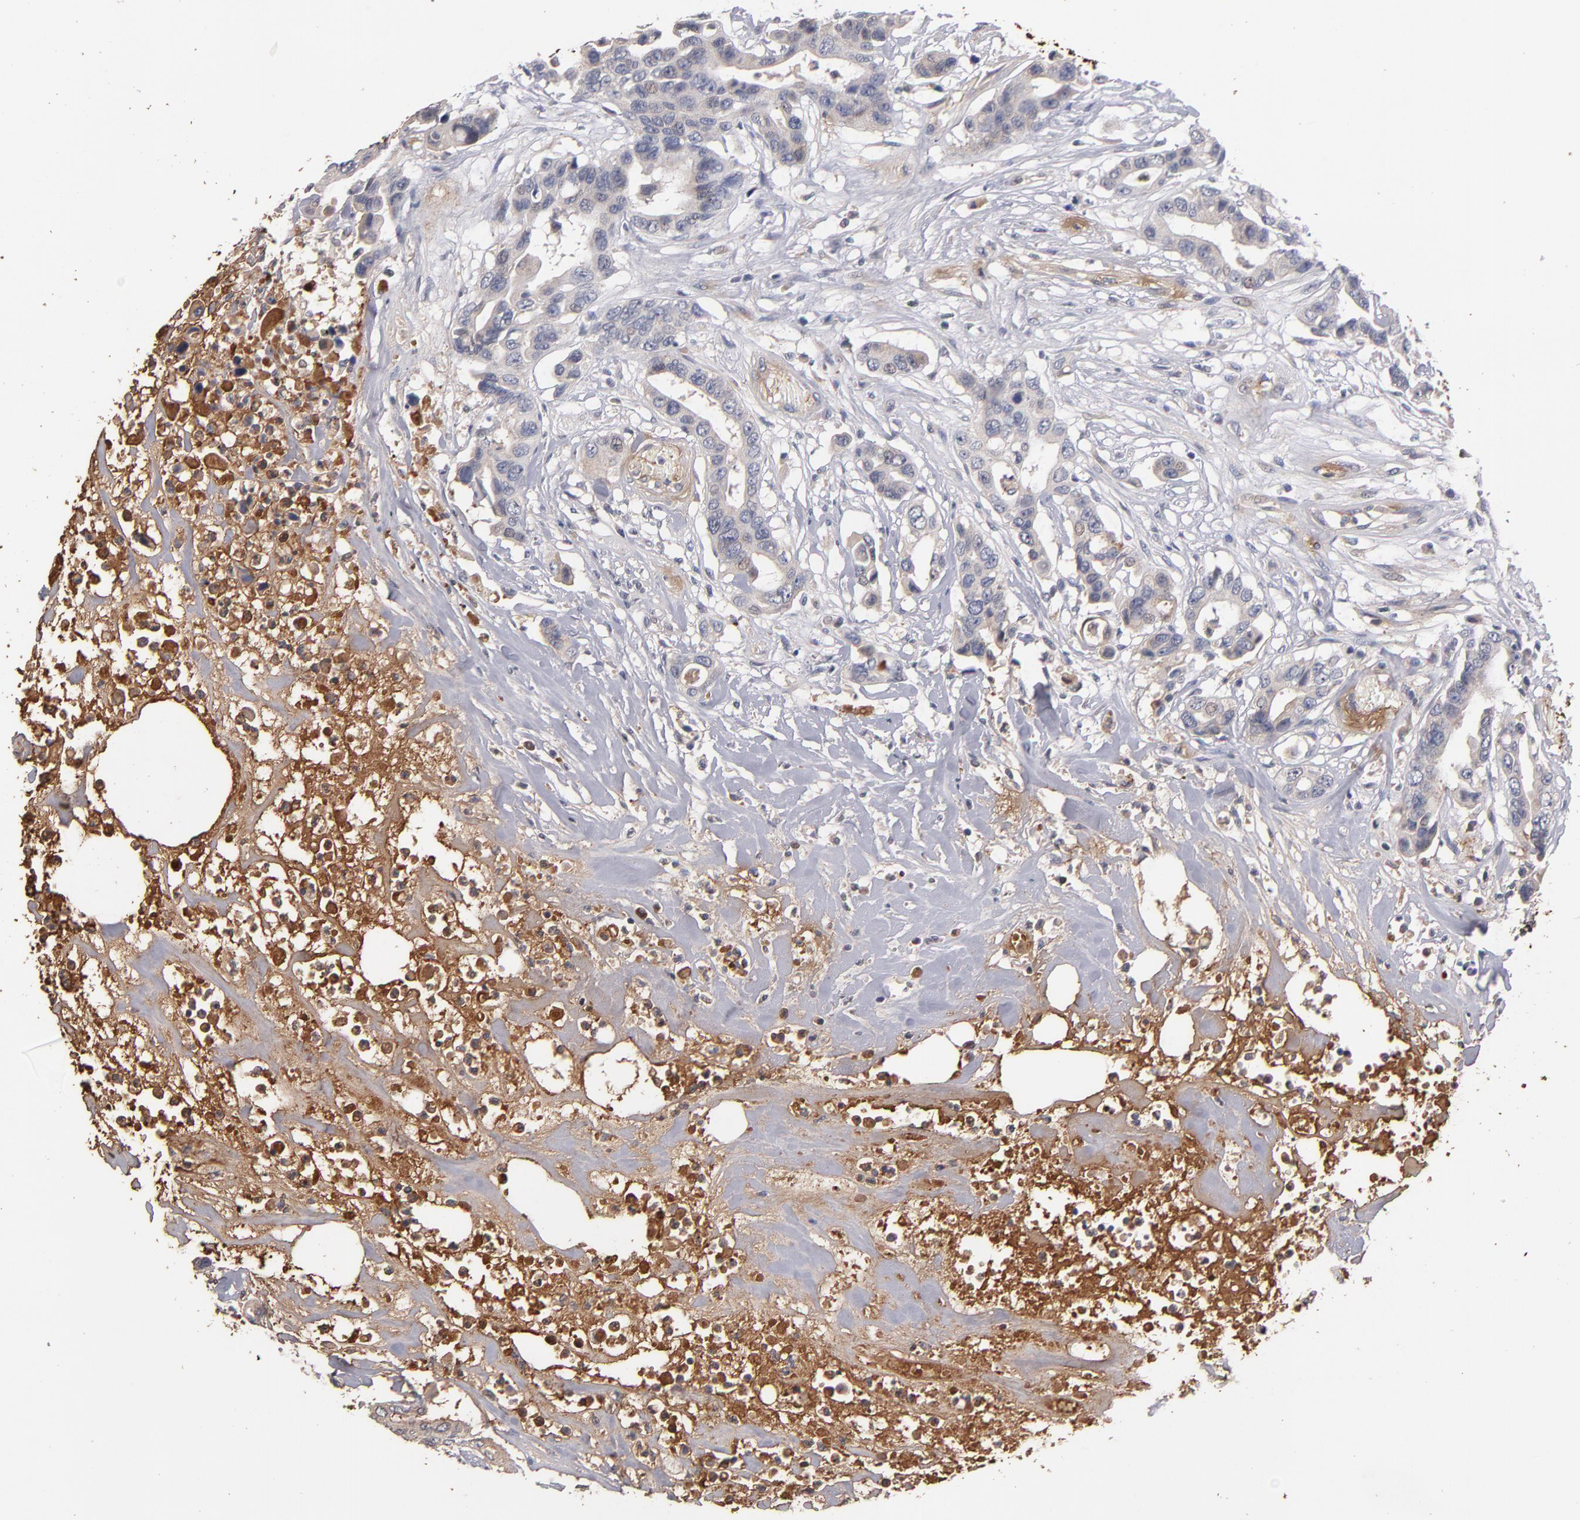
{"staining": {"intensity": "weak", "quantity": "<25%", "location": "cytoplasmic/membranous"}, "tissue": "colorectal cancer", "cell_type": "Tumor cells", "image_type": "cancer", "snomed": [{"axis": "morphology", "description": "Adenocarcinoma, NOS"}, {"axis": "topography", "description": "Colon"}], "caption": "Histopathology image shows no significant protein staining in tumor cells of colorectal cancer. Brightfield microscopy of immunohistochemistry stained with DAB (3,3'-diaminobenzidine) (brown) and hematoxylin (blue), captured at high magnification.", "gene": "DACT1", "patient": {"sex": "female", "age": 70}}